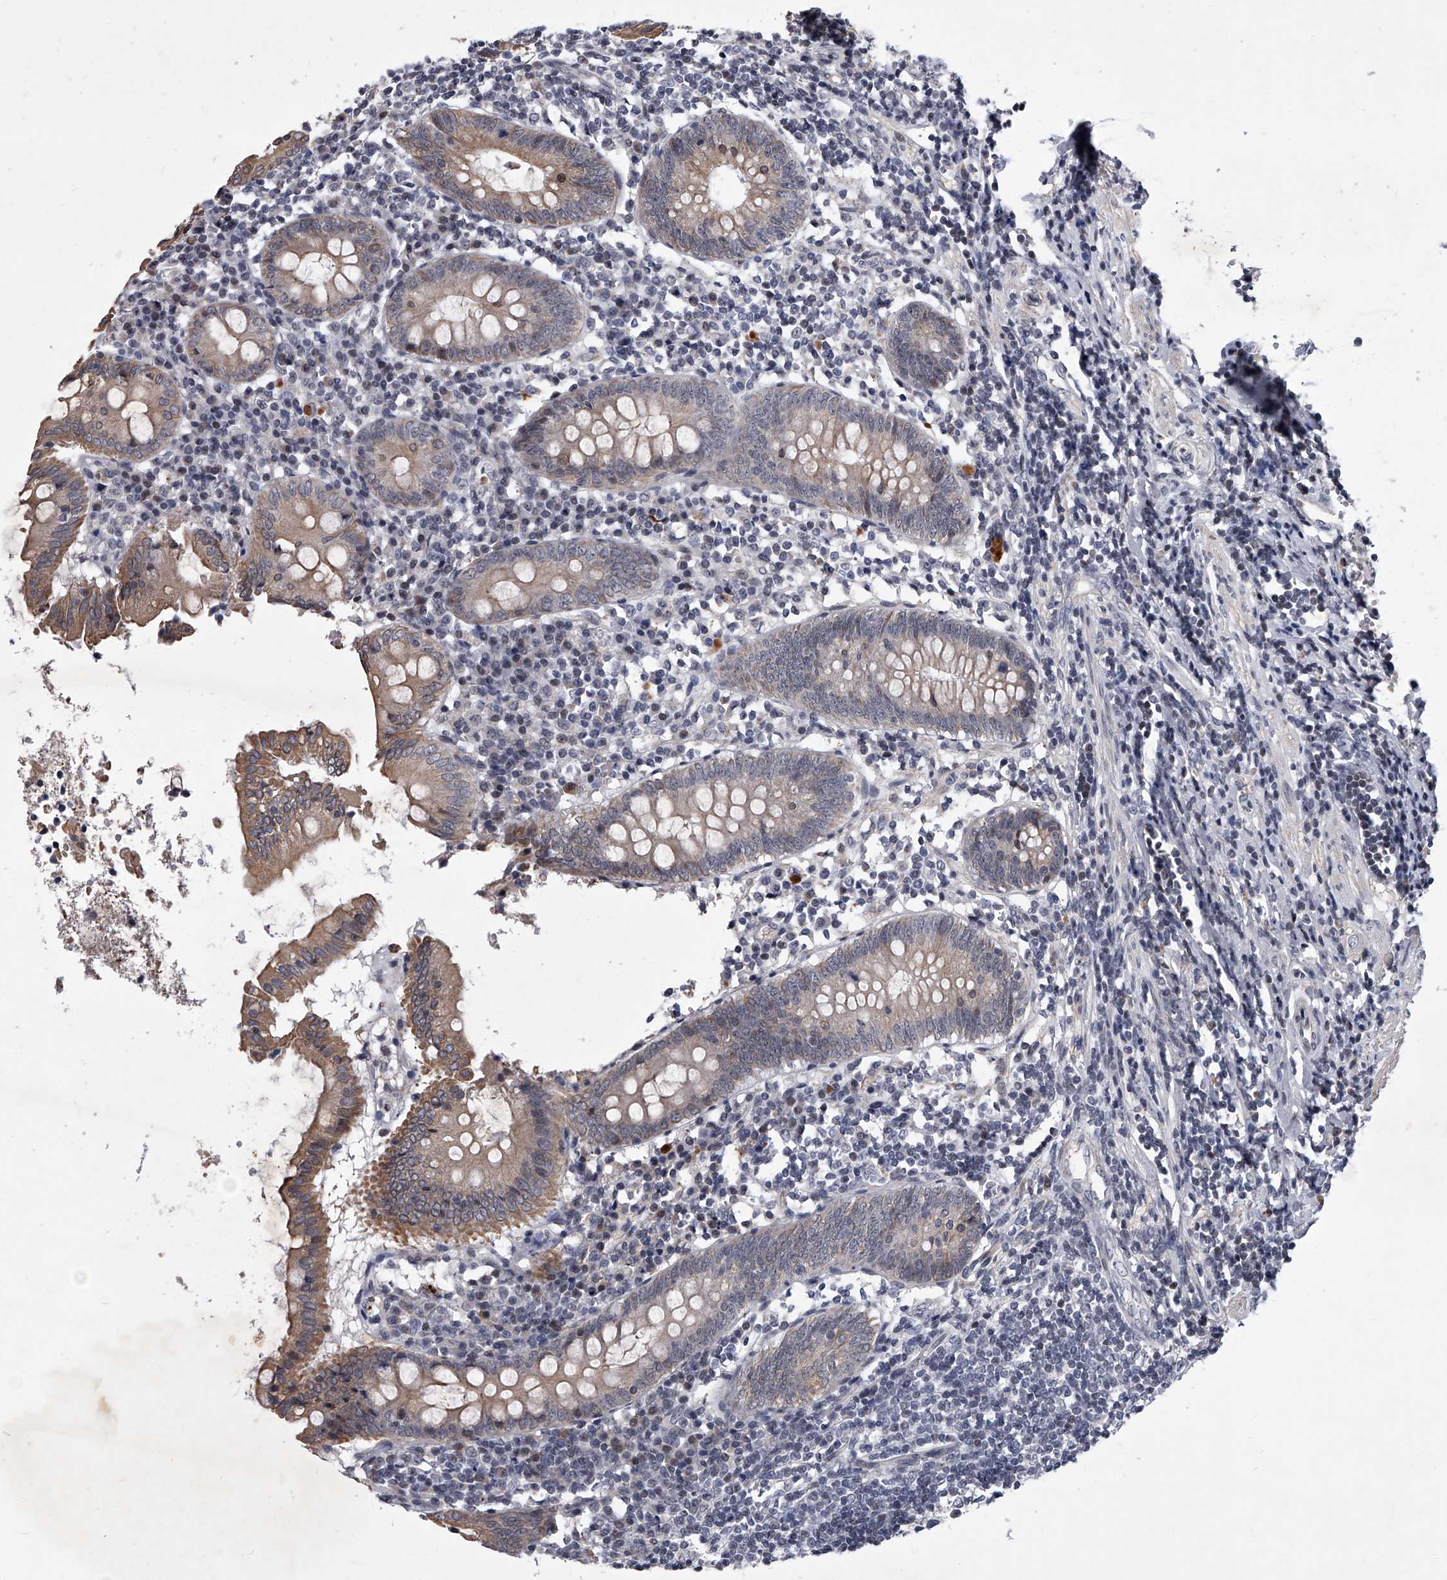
{"staining": {"intensity": "moderate", "quantity": "<25%", "location": "cytoplasmic/membranous"}, "tissue": "appendix", "cell_type": "Glandular cells", "image_type": "normal", "snomed": [{"axis": "morphology", "description": "Normal tissue, NOS"}, {"axis": "topography", "description": "Appendix"}], "caption": "Appendix stained for a protein (brown) shows moderate cytoplasmic/membranous positive expression in approximately <25% of glandular cells.", "gene": "ZNF76", "patient": {"sex": "female", "age": 54}}